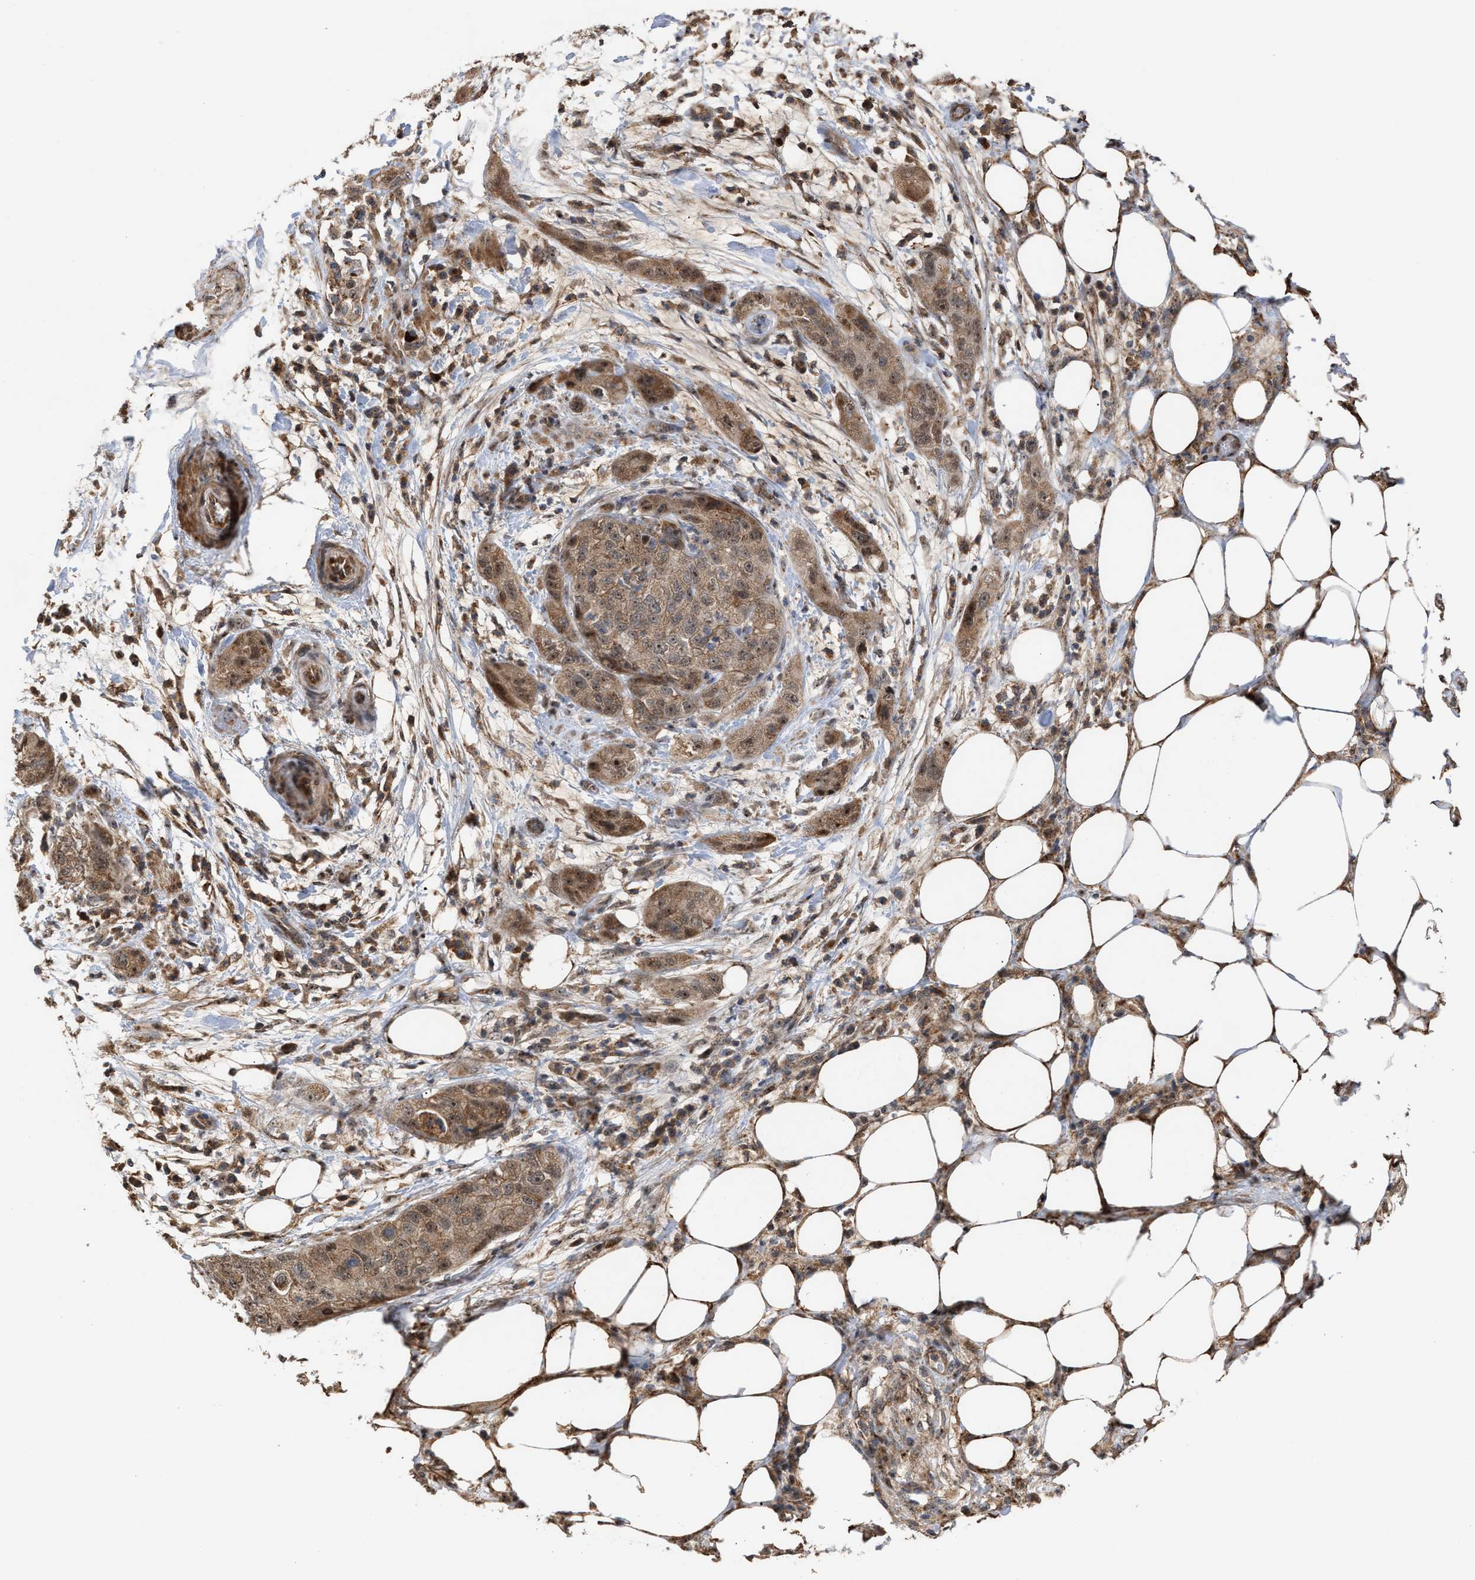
{"staining": {"intensity": "moderate", "quantity": ">75%", "location": "cytoplasmic/membranous,nuclear"}, "tissue": "pancreatic cancer", "cell_type": "Tumor cells", "image_type": "cancer", "snomed": [{"axis": "morphology", "description": "Adenocarcinoma, NOS"}, {"axis": "topography", "description": "Pancreas"}], "caption": "The histopathology image shows staining of adenocarcinoma (pancreatic), revealing moderate cytoplasmic/membranous and nuclear protein positivity (brown color) within tumor cells.", "gene": "EXOSC2", "patient": {"sex": "female", "age": 78}}